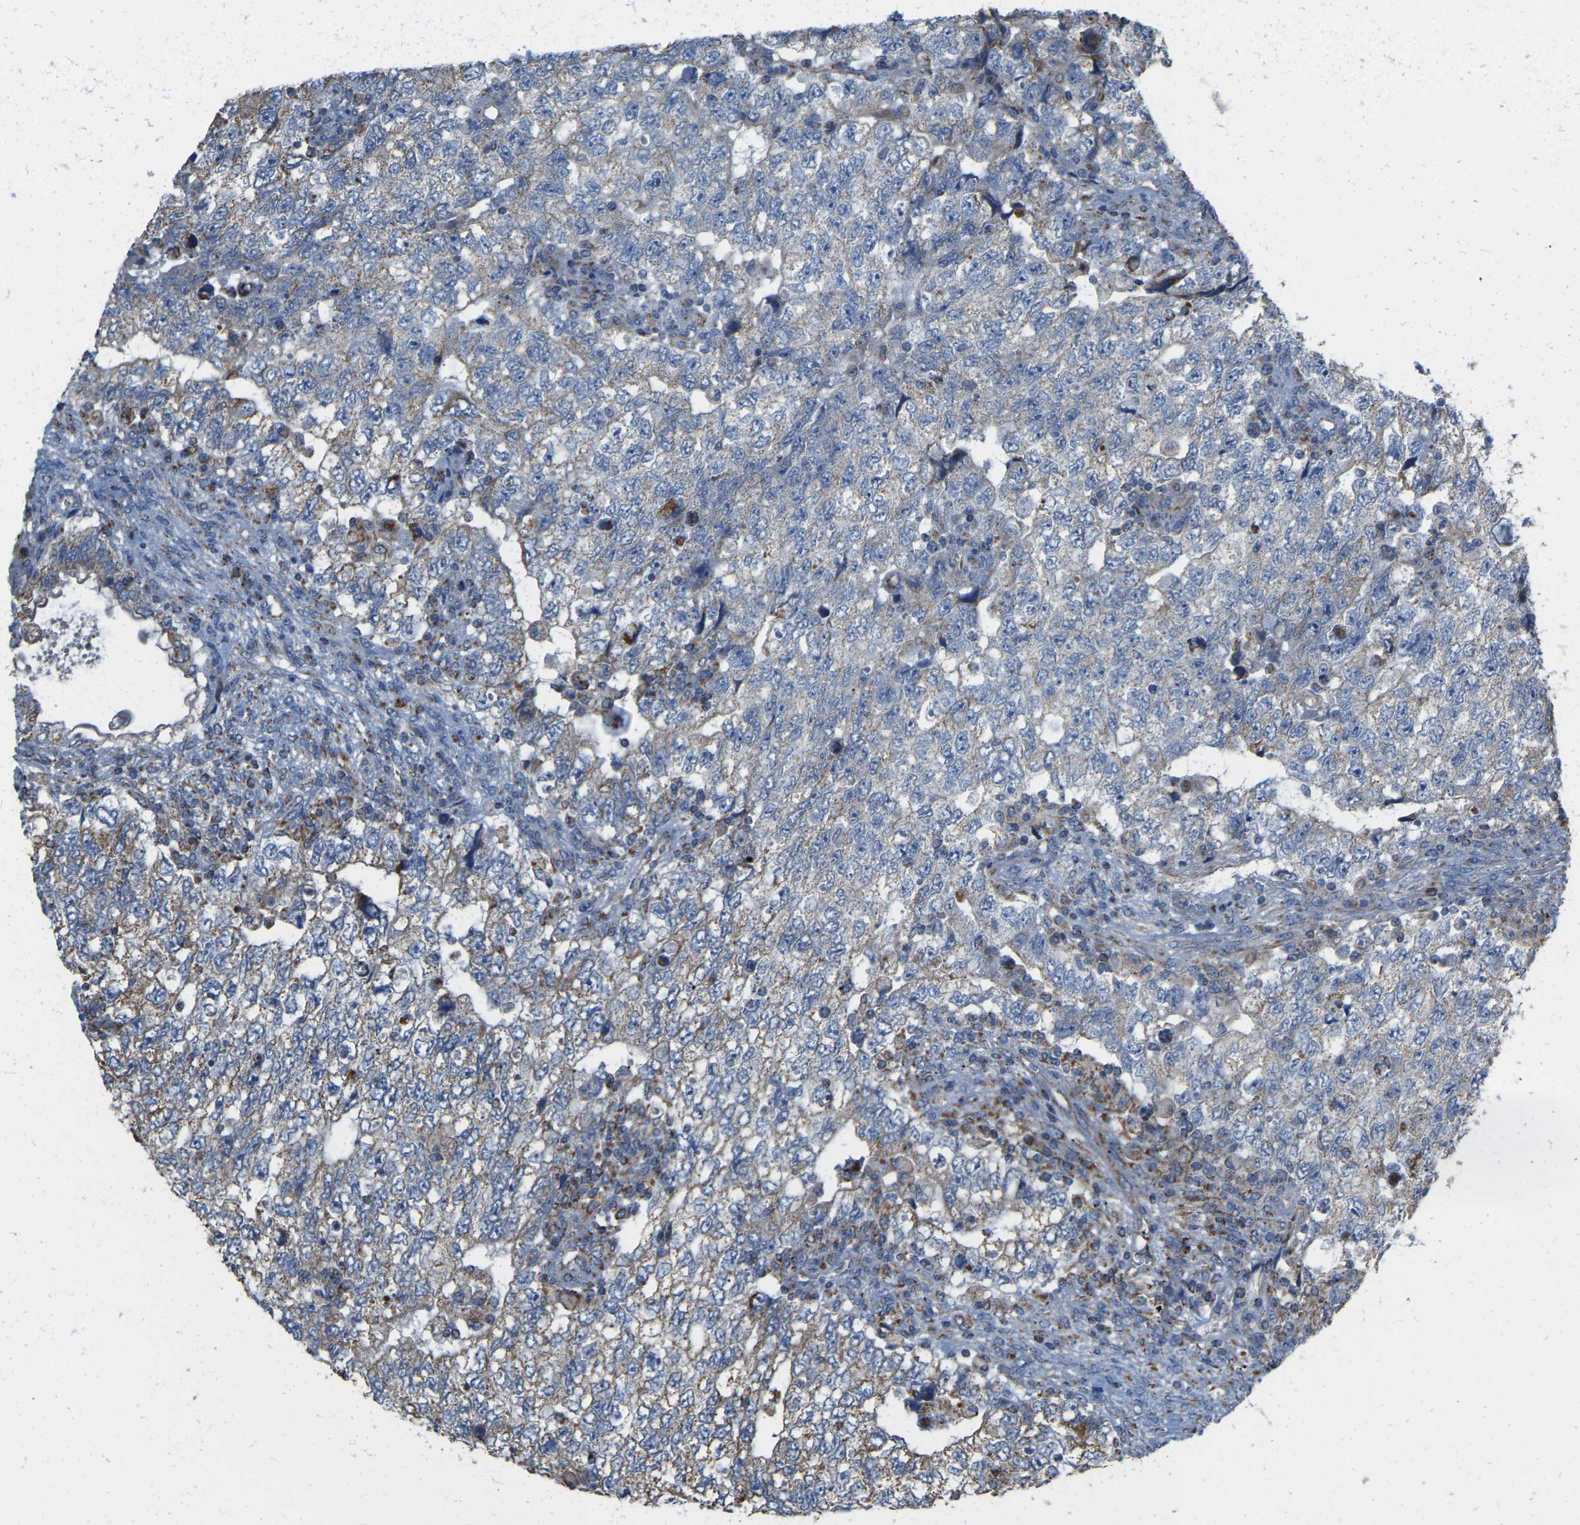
{"staining": {"intensity": "weak", "quantity": "<25%", "location": "cytoplasmic/membranous"}, "tissue": "testis cancer", "cell_type": "Tumor cells", "image_type": "cancer", "snomed": [{"axis": "morphology", "description": "Carcinoma, Embryonal, NOS"}, {"axis": "topography", "description": "Testis"}], "caption": "A high-resolution histopathology image shows IHC staining of testis cancer, which exhibits no significant staining in tumor cells.", "gene": "CBLB", "patient": {"sex": "male", "age": 36}}